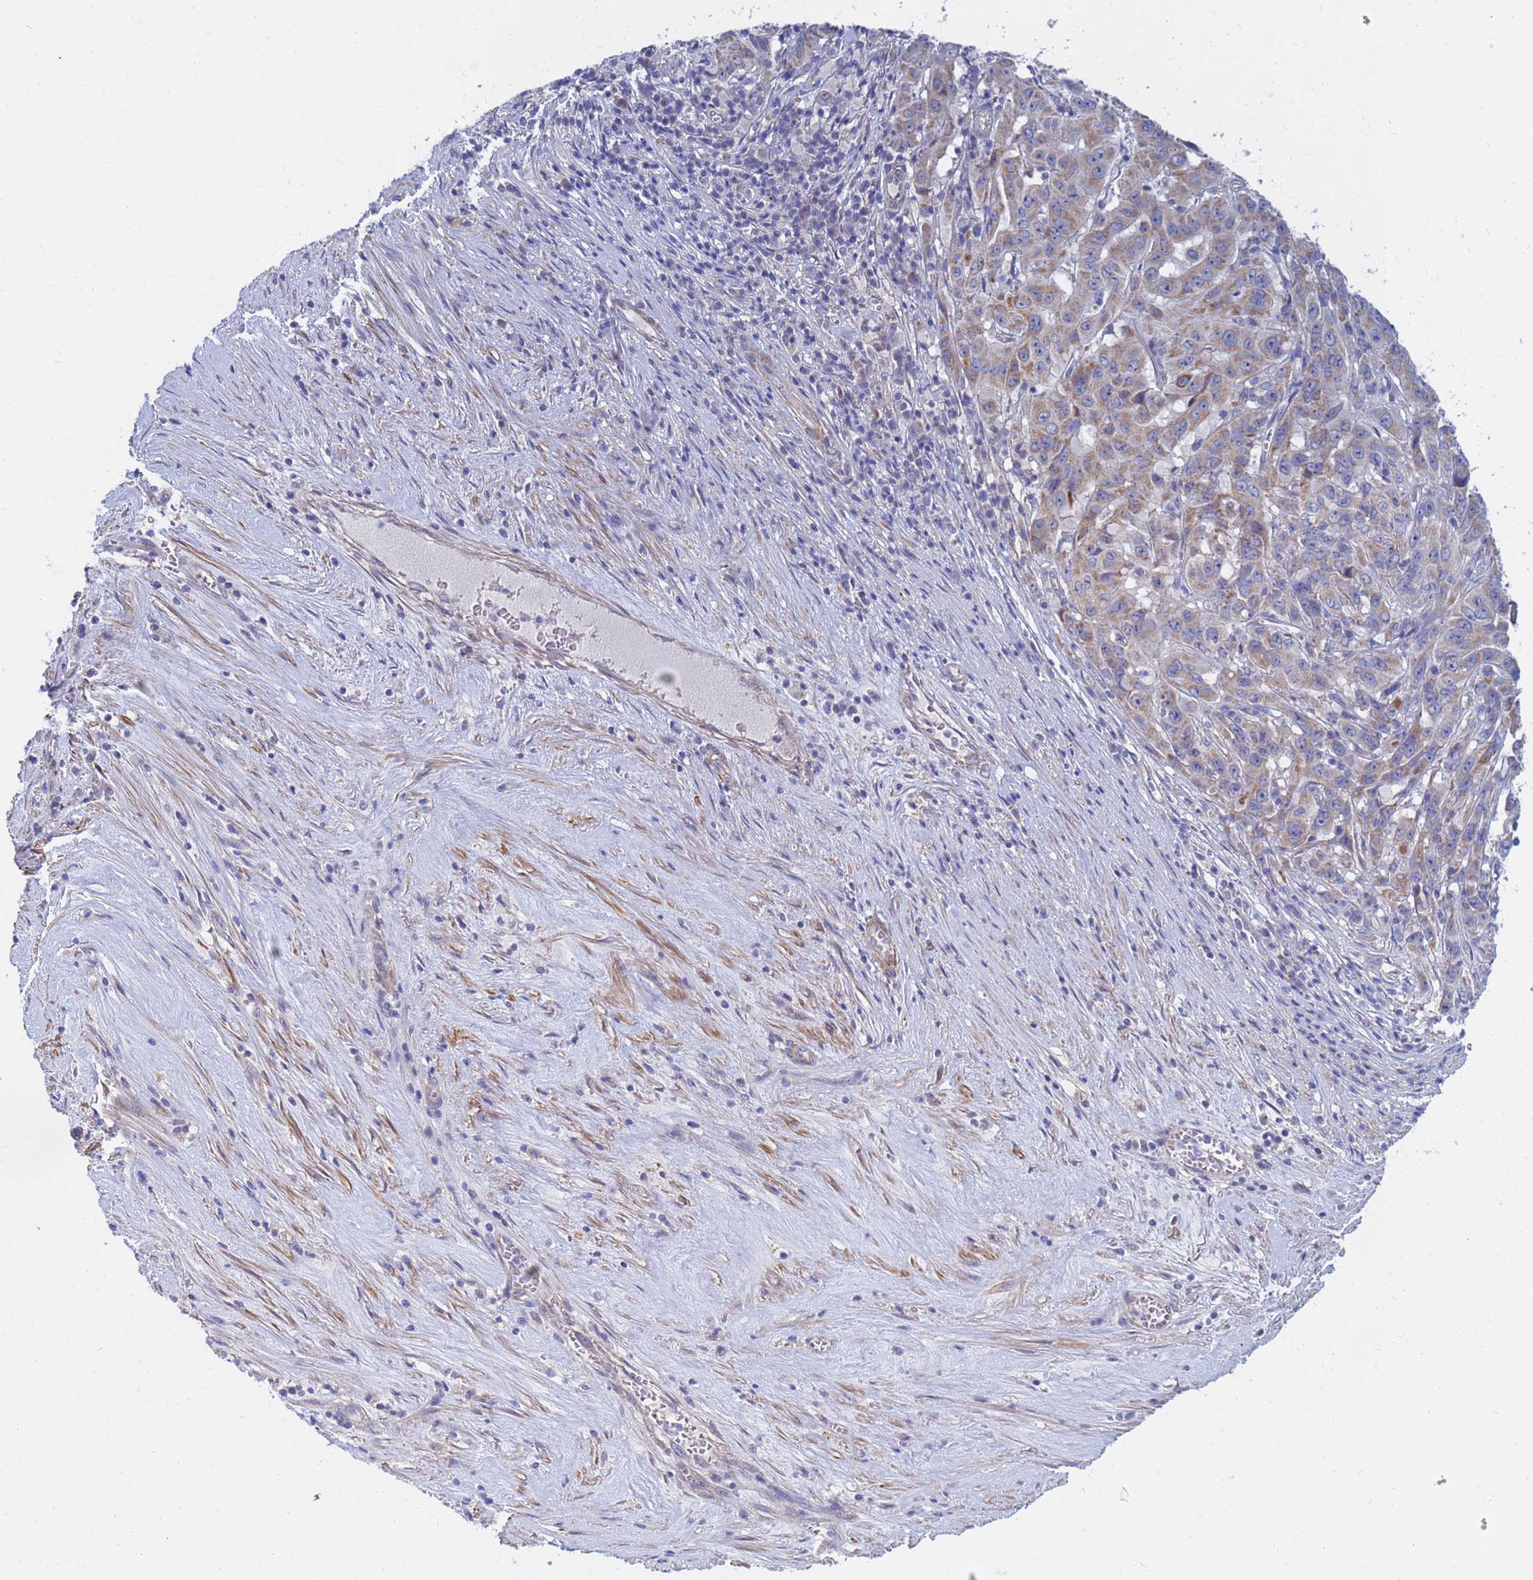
{"staining": {"intensity": "weak", "quantity": "25%-75%", "location": "cytoplasmic/membranous"}, "tissue": "pancreatic cancer", "cell_type": "Tumor cells", "image_type": "cancer", "snomed": [{"axis": "morphology", "description": "Adenocarcinoma, NOS"}, {"axis": "topography", "description": "Pancreas"}], "caption": "The photomicrograph exhibits a brown stain indicating the presence of a protein in the cytoplasmic/membranous of tumor cells in adenocarcinoma (pancreatic).", "gene": "SDR39U1", "patient": {"sex": "male", "age": 63}}